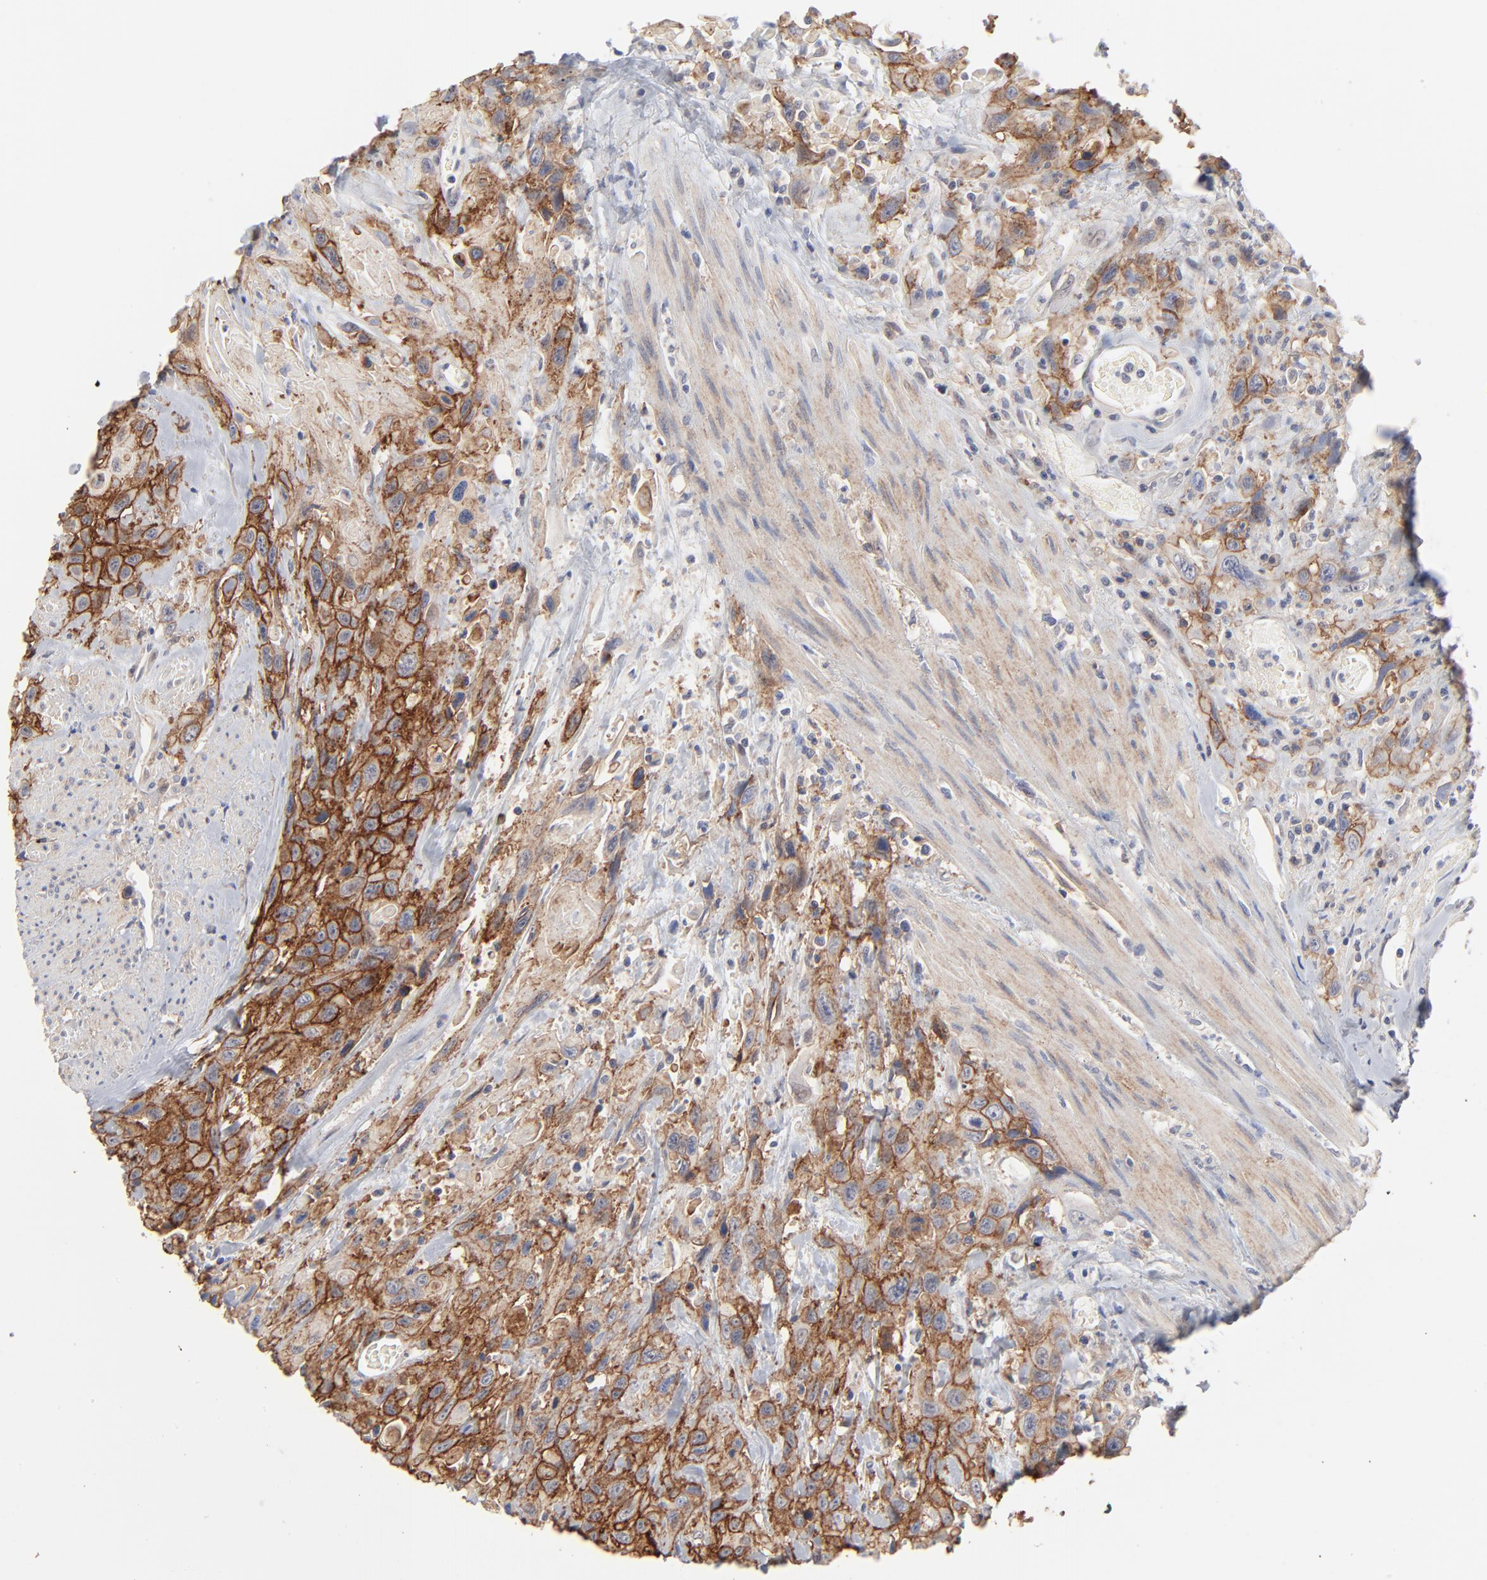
{"staining": {"intensity": "strong", "quantity": ">75%", "location": "cytoplasmic/membranous"}, "tissue": "urothelial cancer", "cell_type": "Tumor cells", "image_type": "cancer", "snomed": [{"axis": "morphology", "description": "Urothelial carcinoma, High grade"}, {"axis": "topography", "description": "Urinary bladder"}], "caption": "A photomicrograph of urothelial cancer stained for a protein reveals strong cytoplasmic/membranous brown staining in tumor cells.", "gene": "SLC16A1", "patient": {"sex": "female", "age": 84}}